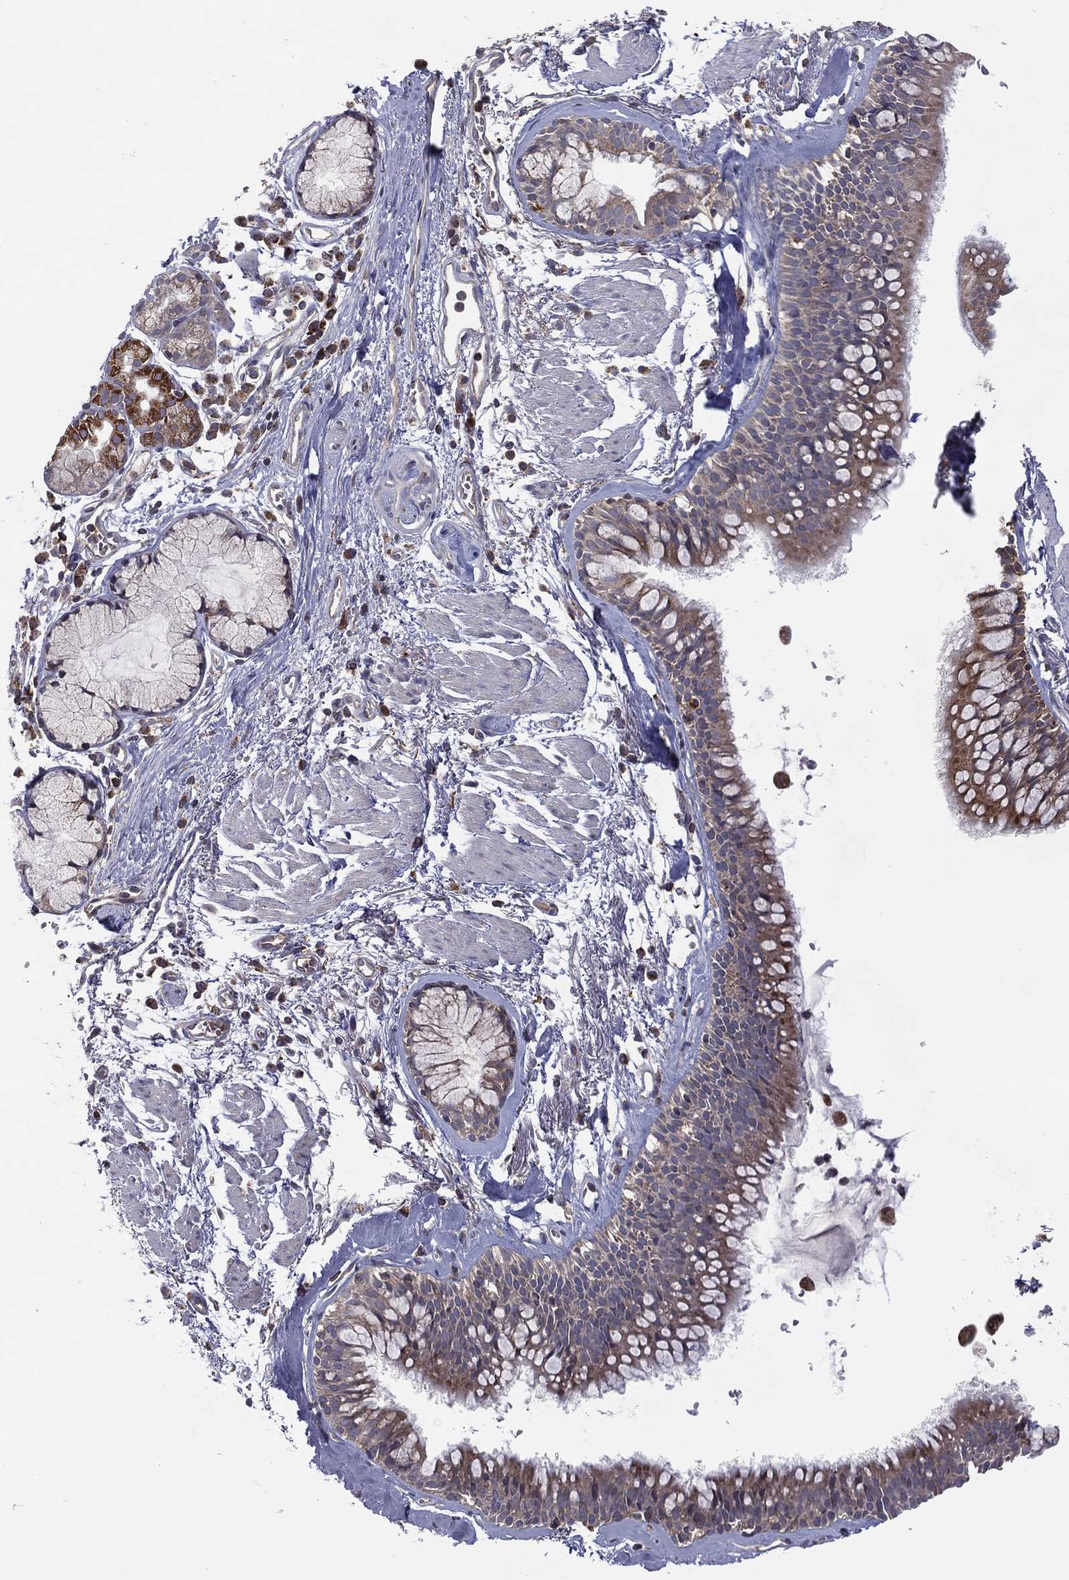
{"staining": {"intensity": "moderate", "quantity": "25%-75%", "location": "cytoplasmic/membranous"}, "tissue": "bronchus", "cell_type": "Respiratory epithelial cells", "image_type": "normal", "snomed": [{"axis": "morphology", "description": "Normal tissue, NOS"}, {"axis": "morphology", "description": "Squamous cell carcinoma, NOS"}, {"axis": "topography", "description": "Cartilage tissue"}, {"axis": "topography", "description": "Bronchus"}], "caption": "Immunohistochemistry (IHC) staining of normal bronchus, which demonstrates medium levels of moderate cytoplasmic/membranous expression in approximately 25%-75% of respiratory epithelial cells indicating moderate cytoplasmic/membranous protein positivity. The staining was performed using DAB (brown) for protein detection and nuclei were counterstained in hematoxylin (blue).", "gene": "STARD3", "patient": {"sex": "male", "age": 72}}